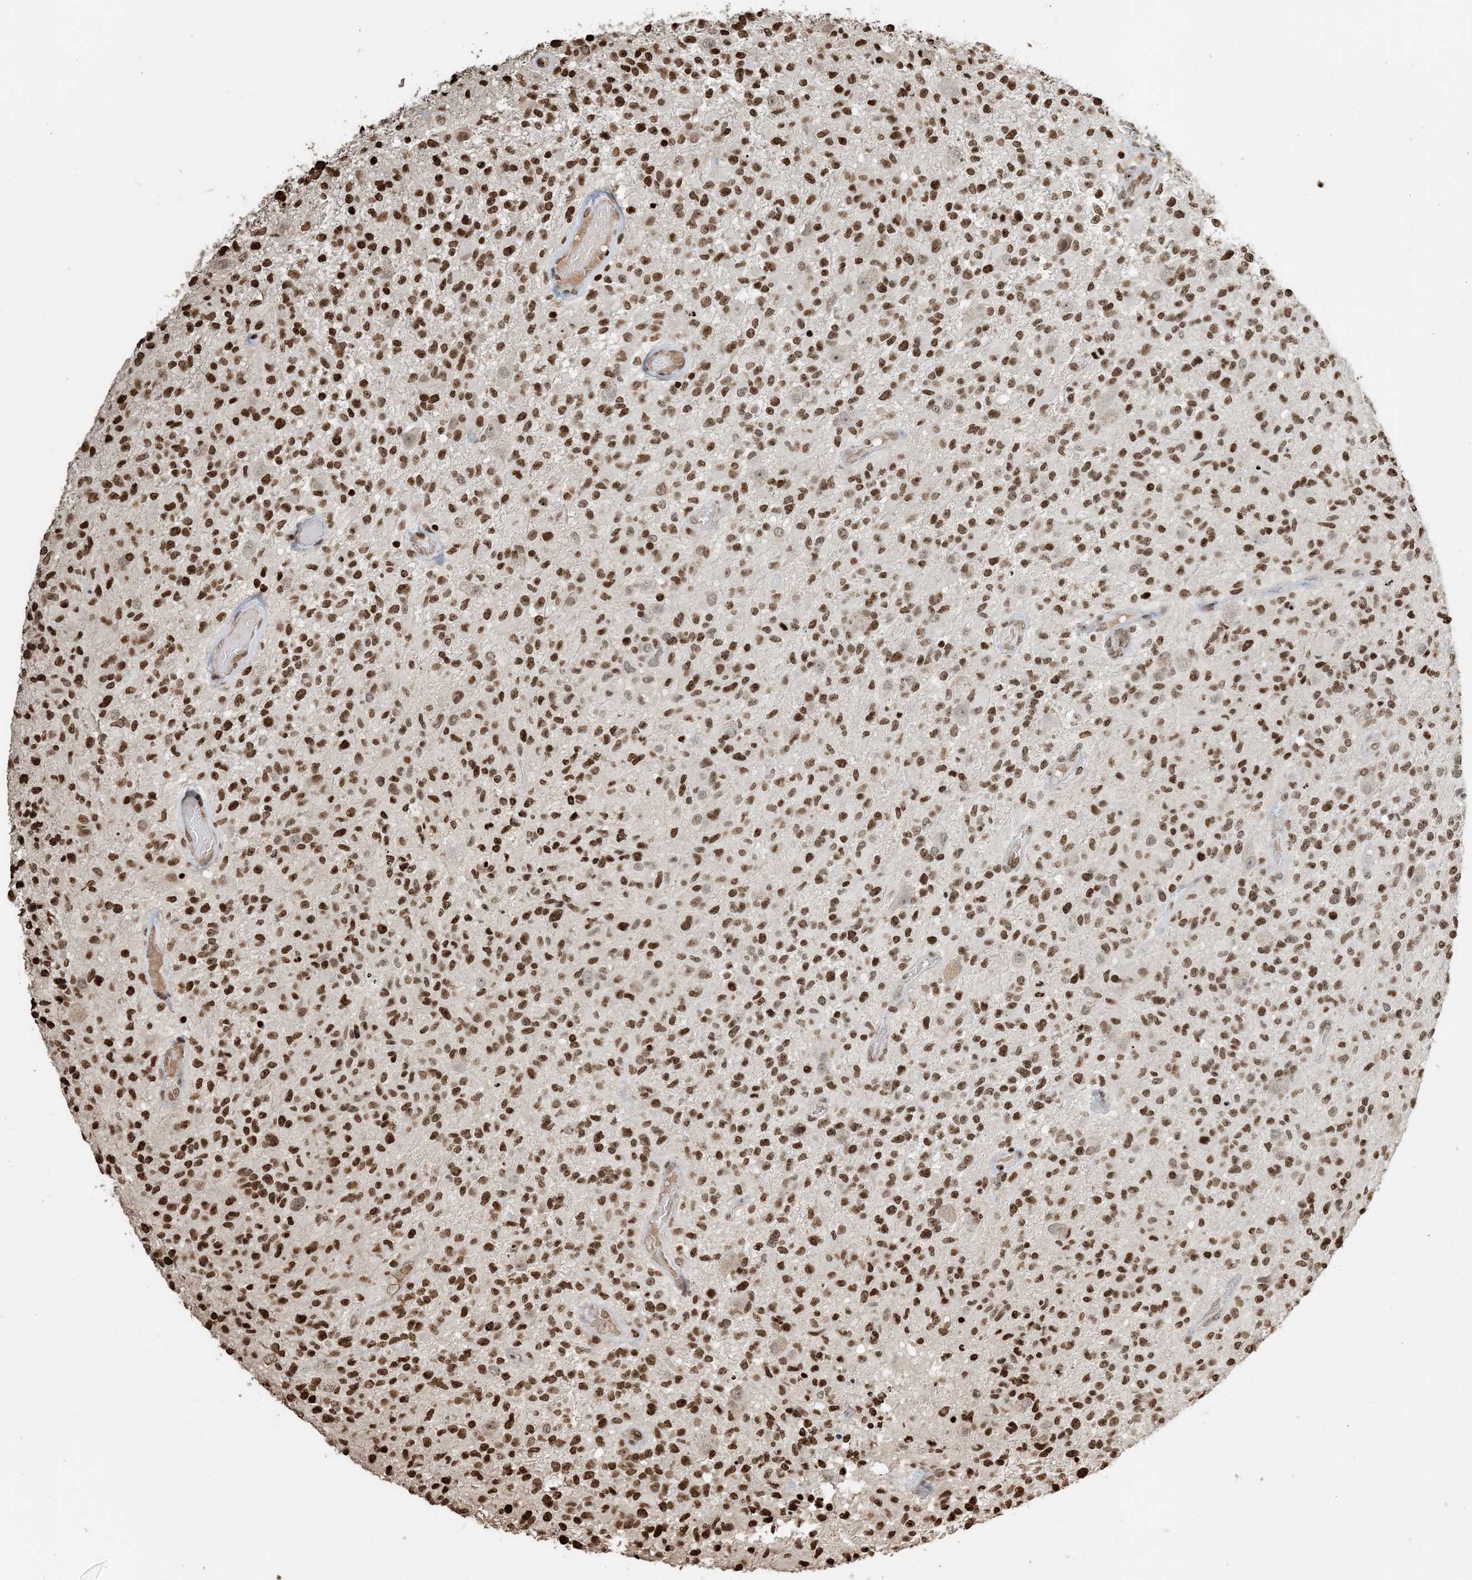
{"staining": {"intensity": "strong", "quantity": ">75%", "location": "nuclear"}, "tissue": "glioma", "cell_type": "Tumor cells", "image_type": "cancer", "snomed": [{"axis": "morphology", "description": "Glioma, malignant, High grade"}, {"axis": "morphology", "description": "Glioblastoma, NOS"}, {"axis": "topography", "description": "Brain"}], "caption": "Immunohistochemical staining of human malignant high-grade glioma shows strong nuclear protein staining in approximately >75% of tumor cells.", "gene": "H3-3B", "patient": {"sex": "male", "age": 60}}